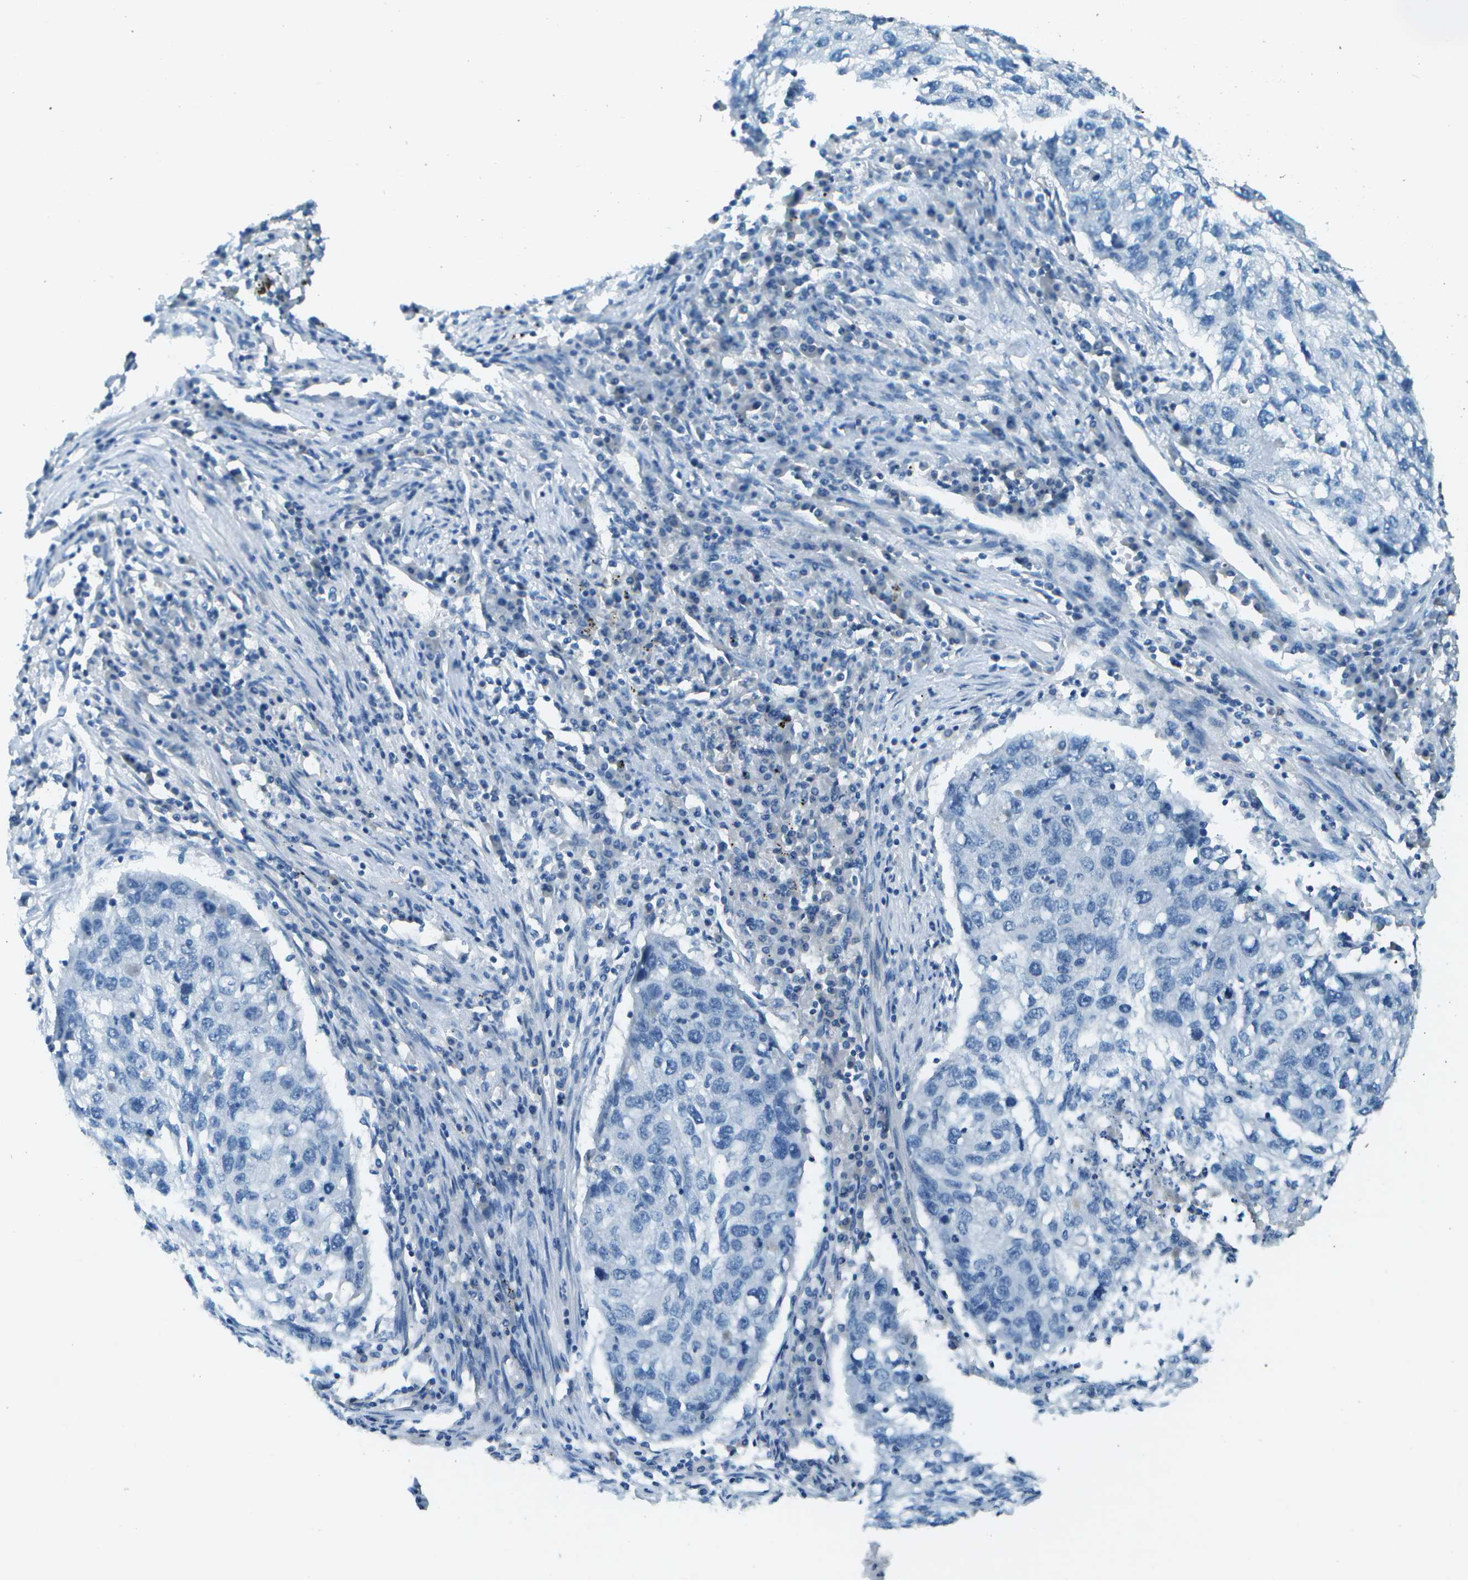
{"staining": {"intensity": "negative", "quantity": "none", "location": "none"}, "tissue": "lung cancer", "cell_type": "Tumor cells", "image_type": "cancer", "snomed": [{"axis": "morphology", "description": "Squamous cell carcinoma, NOS"}, {"axis": "topography", "description": "Lung"}], "caption": "This image is of lung cancer (squamous cell carcinoma) stained with IHC to label a protein in brown with the nuclei are counter-stained blue. There is no expression in tumor cells.", "gene": "LGI2", "patient": {"sex": "female", "age": 63}}